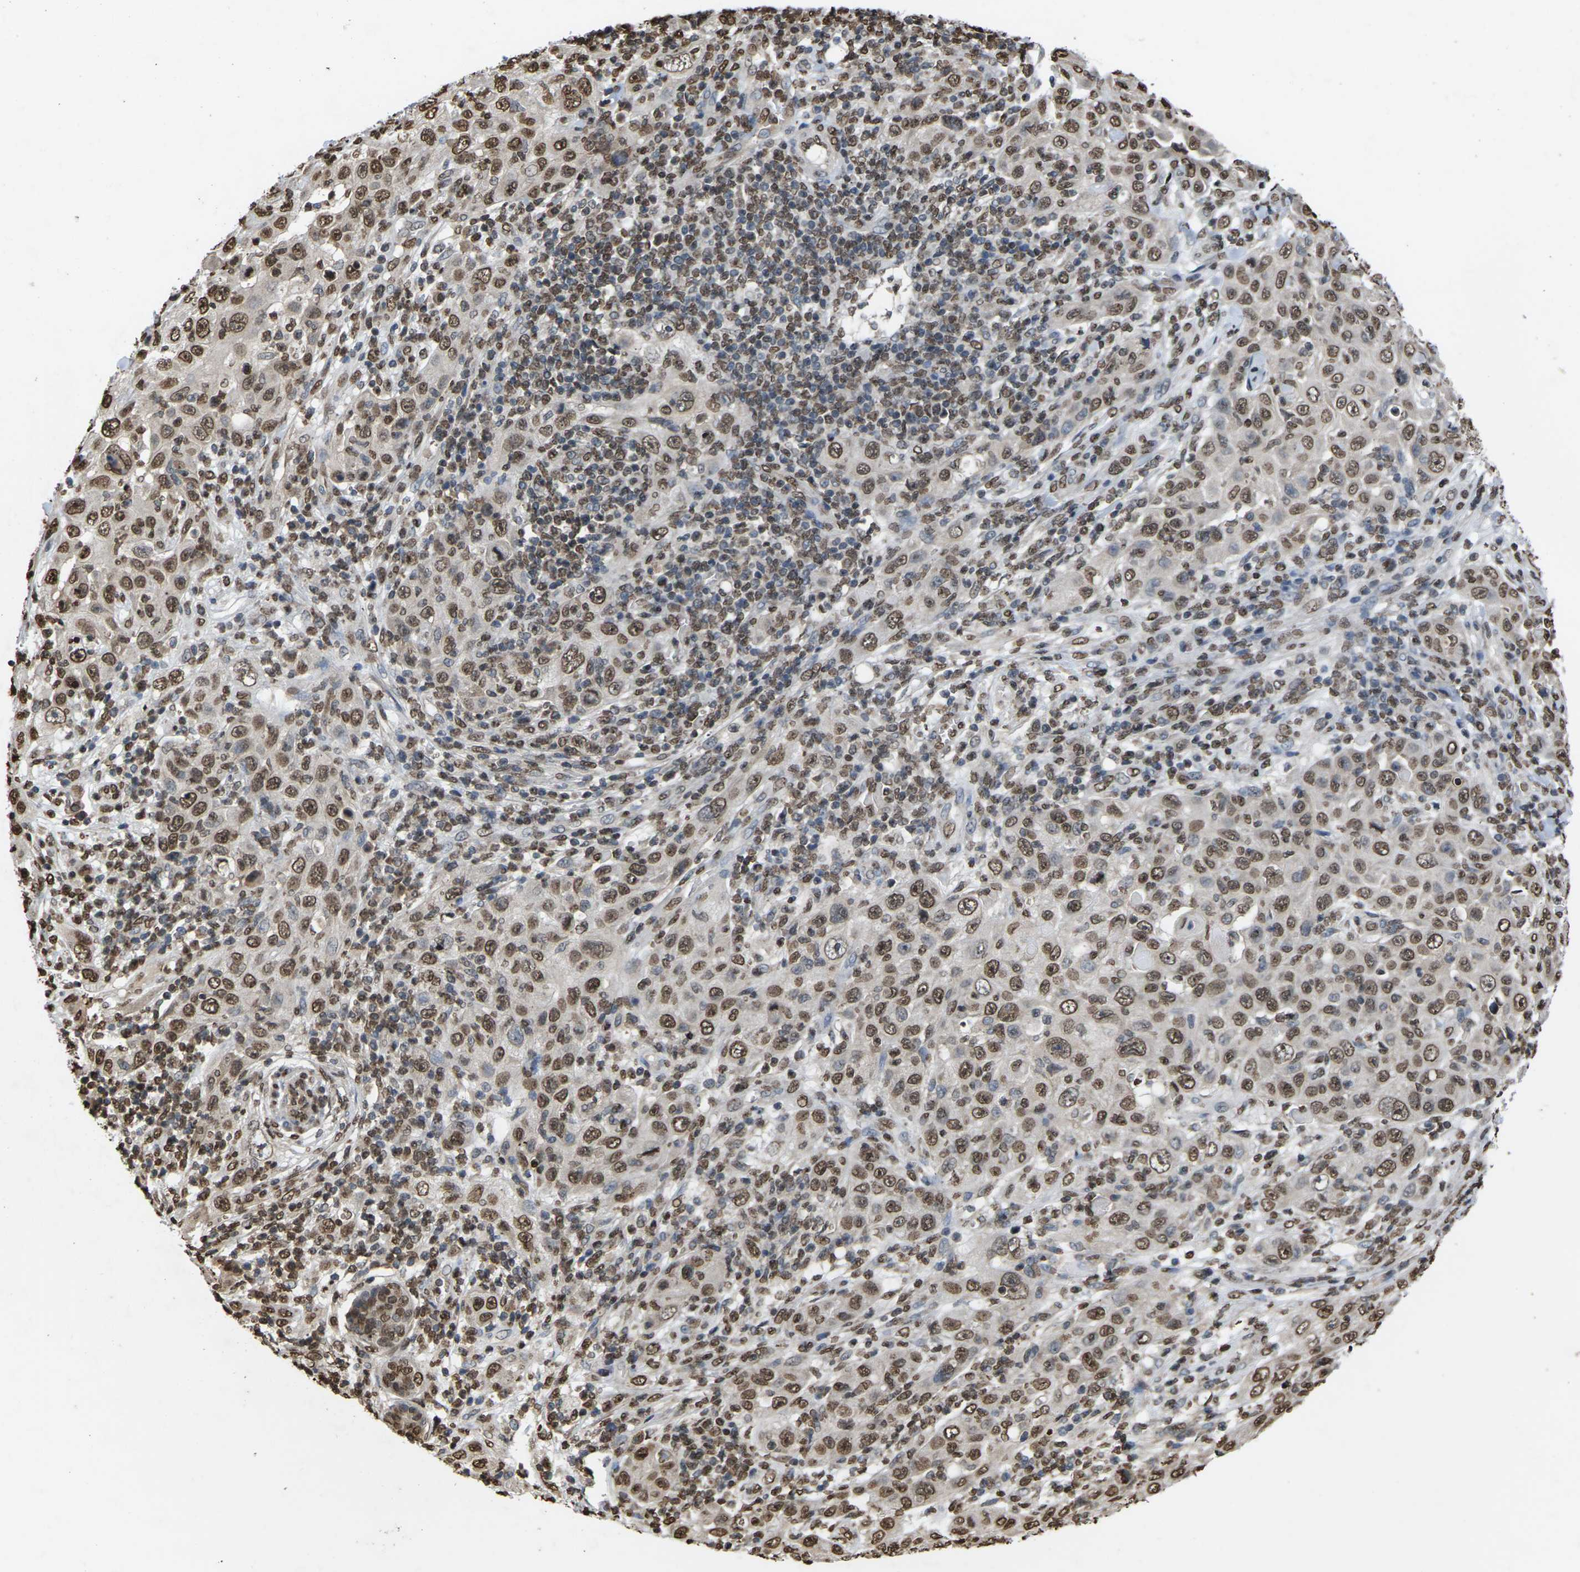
{"staining": {"intensity": "moderate", "quantity": ">75%", "location": "nuclear"}, "tissue": "skin cancer", "cell_type": "Tumor cells", "image_type": "cancer", "snomed": [{"axis": "morphology", "description": "Squamous cell carcinoma, NOS"}, {"axis": "topography", "description": "Skin"}], "caption": "A photomicrograph showing moderate nuclear positivity in approximately >75% of tumor cells in squamous cell carcinoma (skin), as visualized by brown immunohistochemical staining.", "gene": "EMSY", "patient": {"sex": "female", "age": 88}}